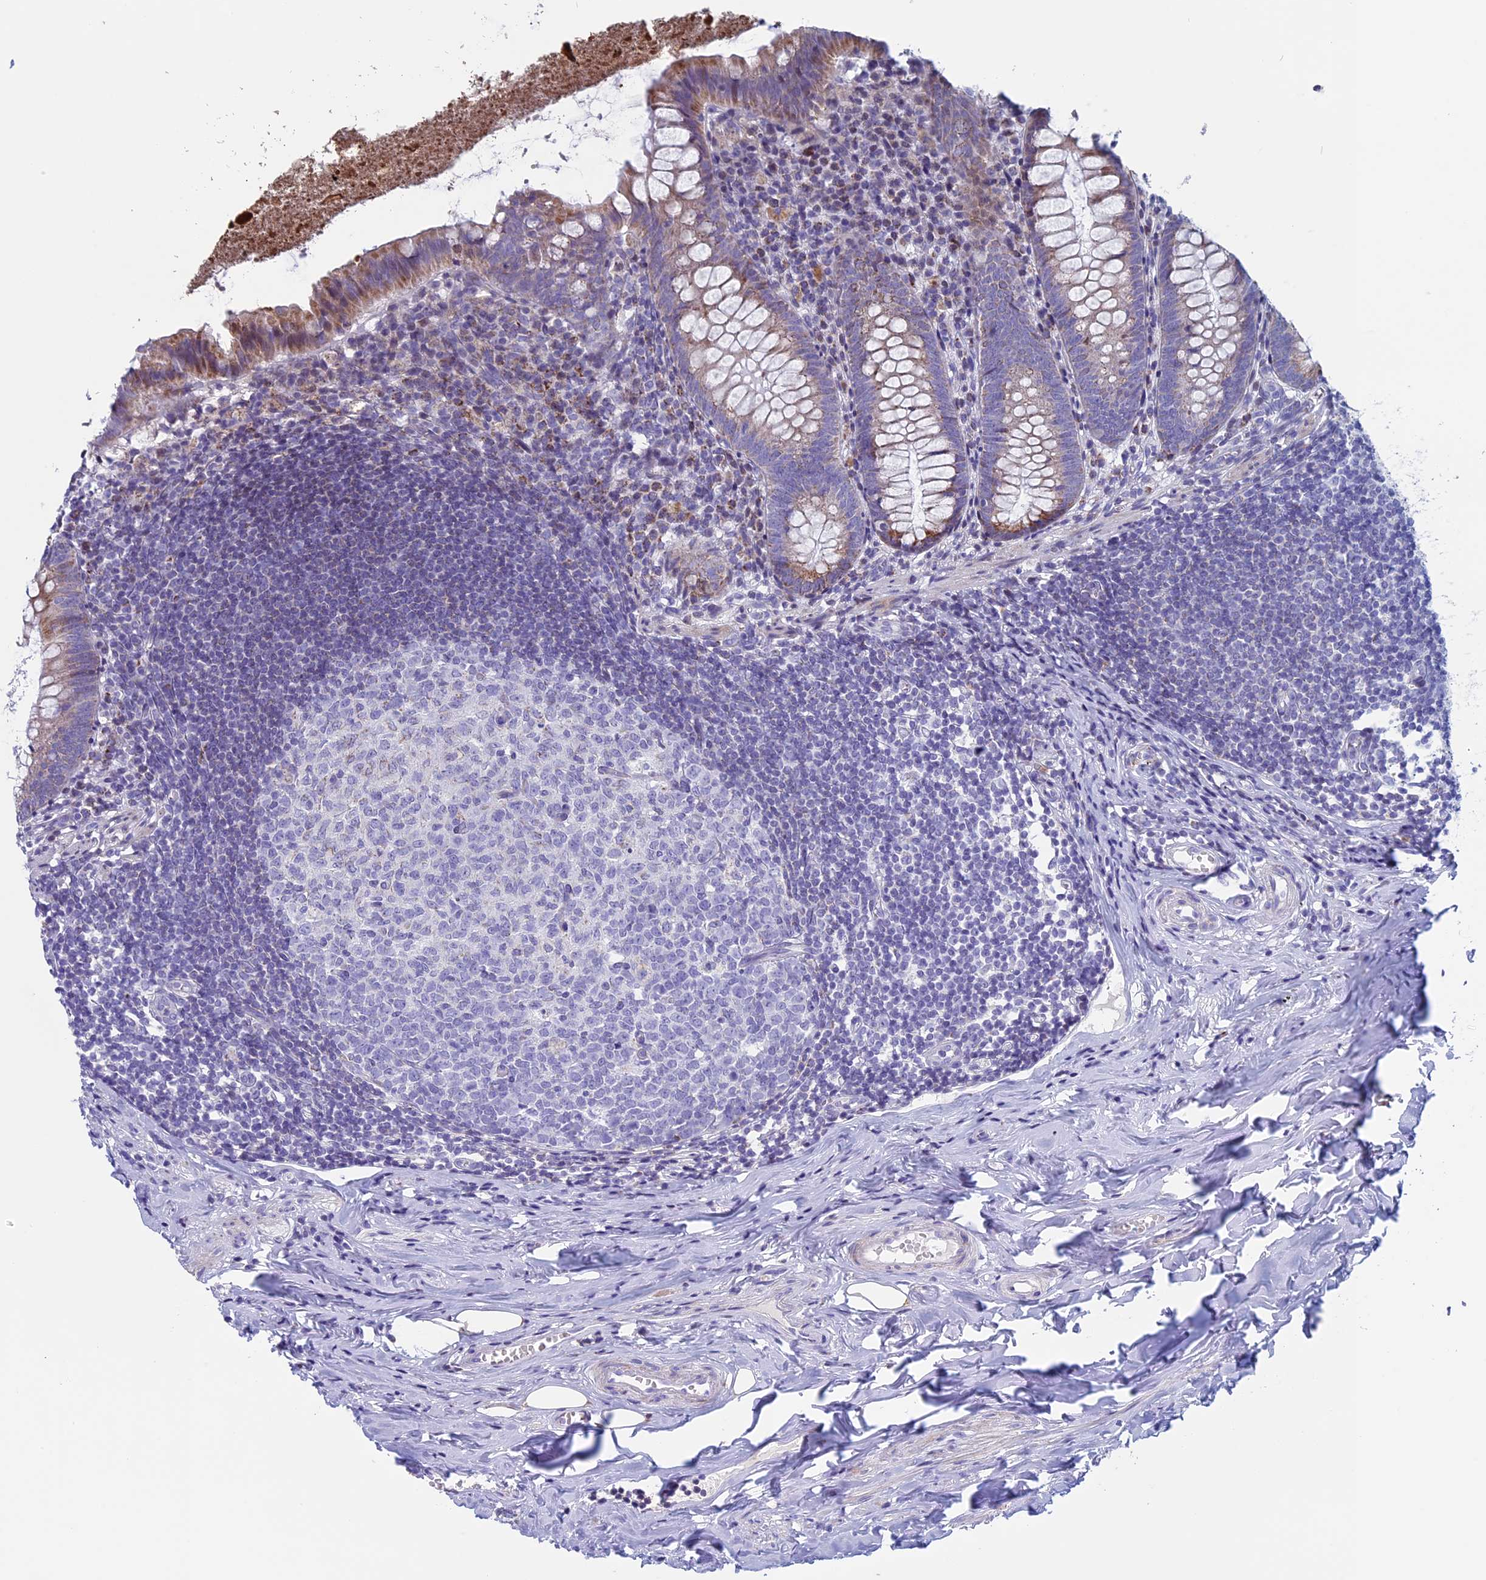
{"staining": {"intensity": "moderate", "quantity": "25%-75%", "location": "cytoplasmic/membranous"}, "tissue": "appendix", "cell_type": "Glandular cells", "image_type": "normal", "snomed": [{"axis": "morphology", "description": "Normal tissue, NOS"}, {"axis": "topography", "description": "Appendix"}], "caption": "Moderate cytoplasmic/membranous expression for a protein is appreciated in approximately 25%-75% of glandular cells of normal appendix using immunohistochemistry.", "gene": "ZNF563", "patient": {"sex": "female", "age": 51}}